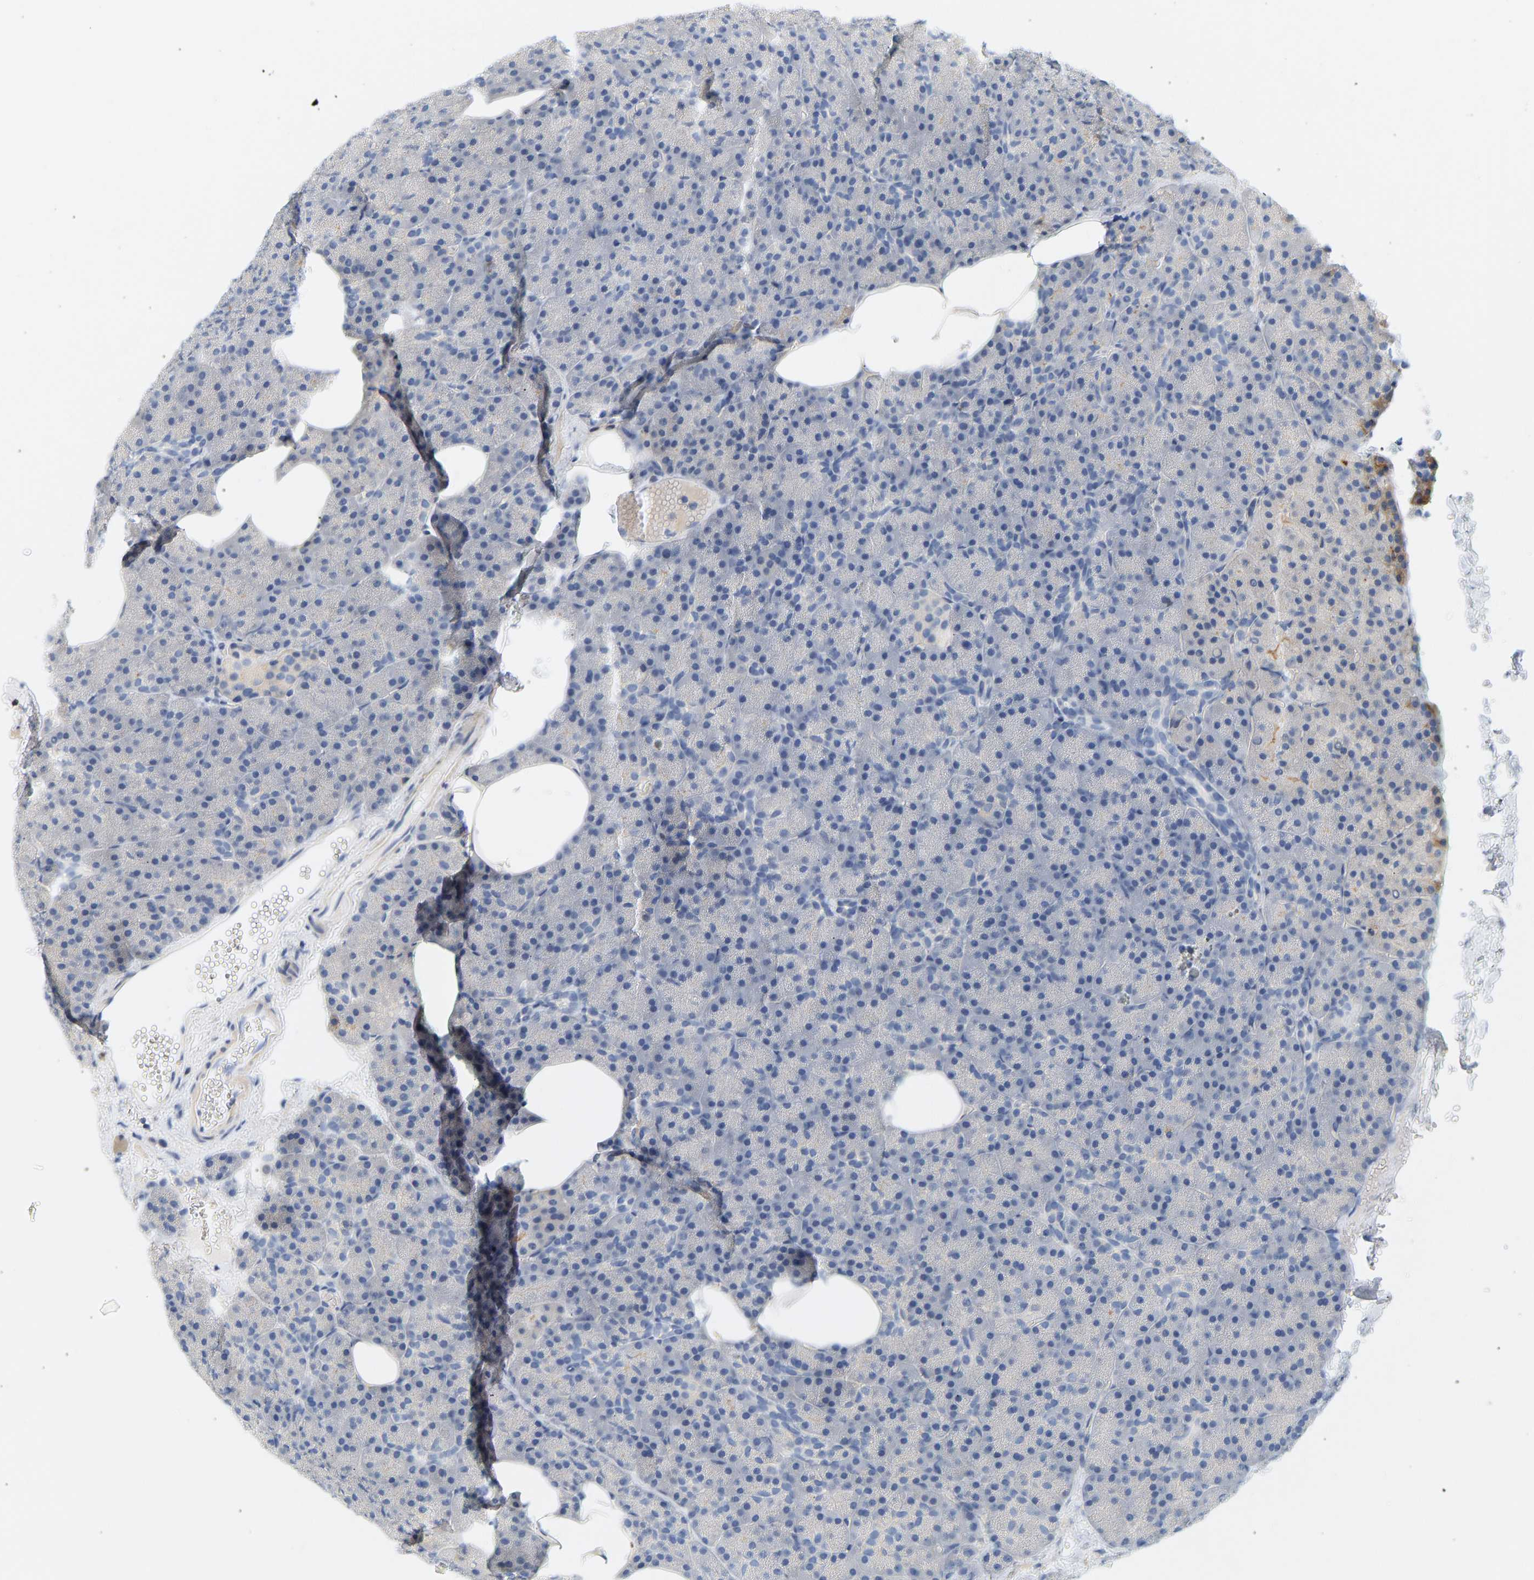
{"staining": {"intensity": "moderate", "quantity": "<25%", "location": "cytoplasmic/membranous"}, "tissue": "pancreas", "cell_type": "Exocrine glandular cells", "image_type": "normal", "snomed": [{"axis": "morphology", "description": "Normal tissue, NOS"}, {"axis": "morphology", "description": "Carcinoid, malignant, NOS"}, {"axis": "topography", "description": "Pancreas"}], "caption": "The immunohistochemical stain shows moderate cytoplasmic/membranous expression in exocrine glandular cells of benign pancreas.", "gene": "BVES", "patient": {"sex": "female", "age": 35}}